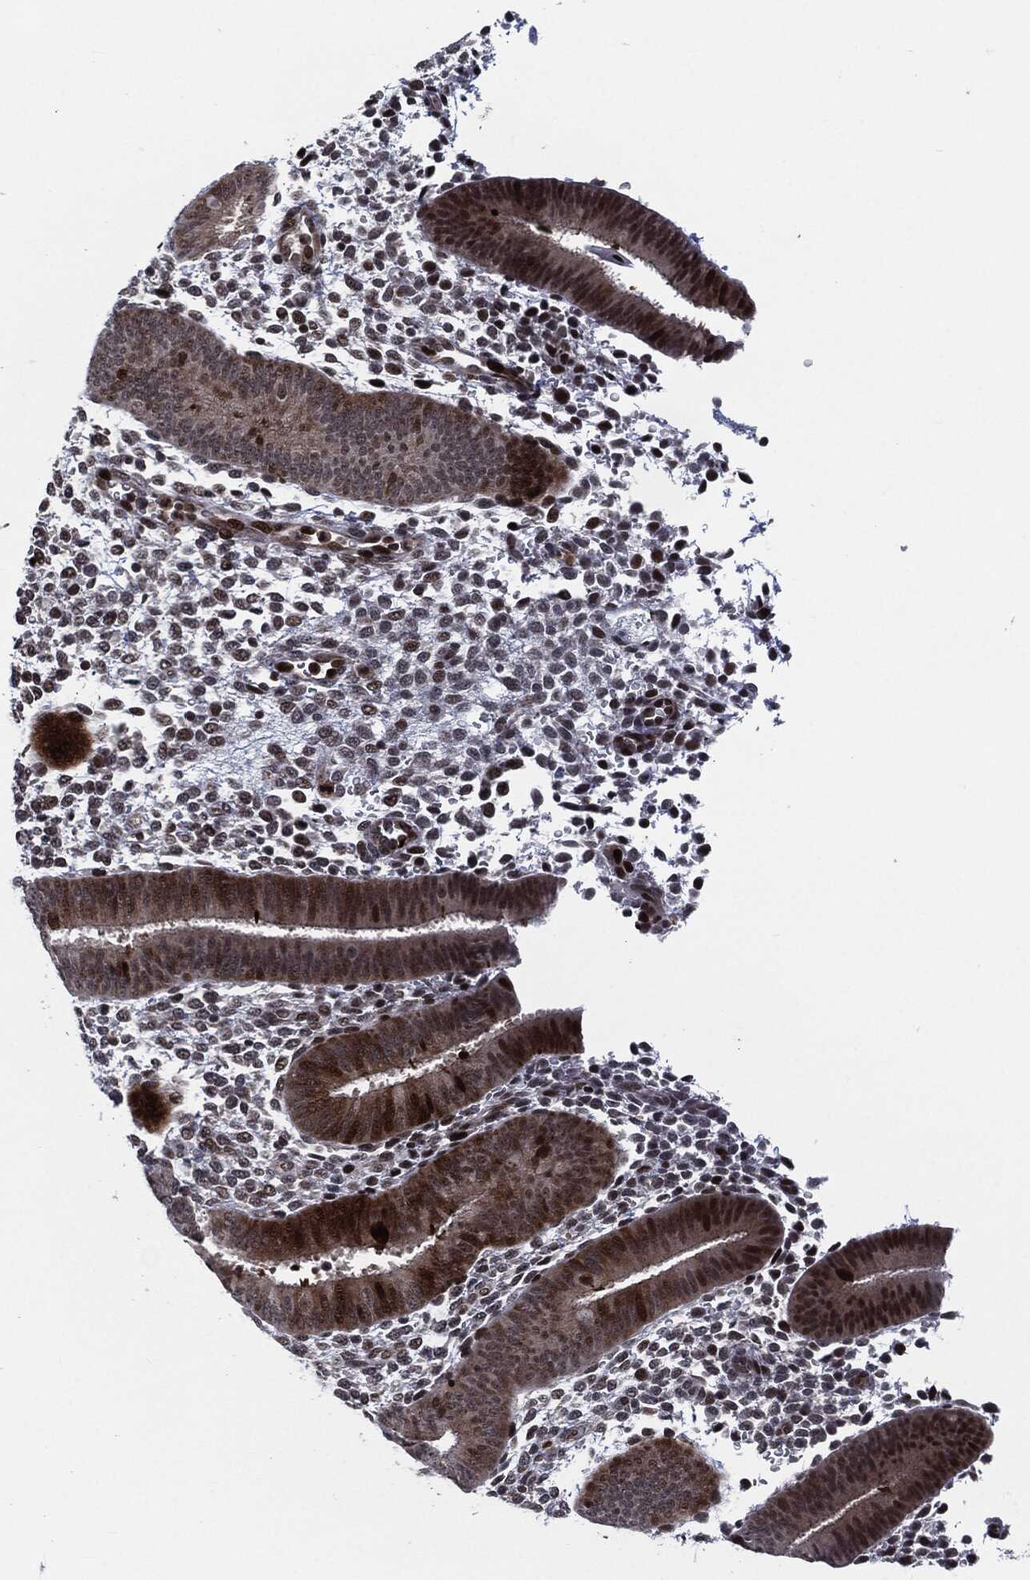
{"staining": {"intensity": "strong", "quantity": "25%-75%", "location": "nuclear"}, "tissue": "endometrium", "cell_type": "Cells in endometrial stroma", "image_type": "normal", "snomed": [{"axis": "morphology", "description": "Normal tissue, NOS"}, {"axis": "topography", "description": "Endometrium"}], "caption": "About 25%-75% of cells in endometrial stroma in unremarkable human endometrium show strong nuclear protein staining as visualized by brown immunohistochemical staining.", "gene": "AKT2", "patient": {"sex": "female", "age": 39}}